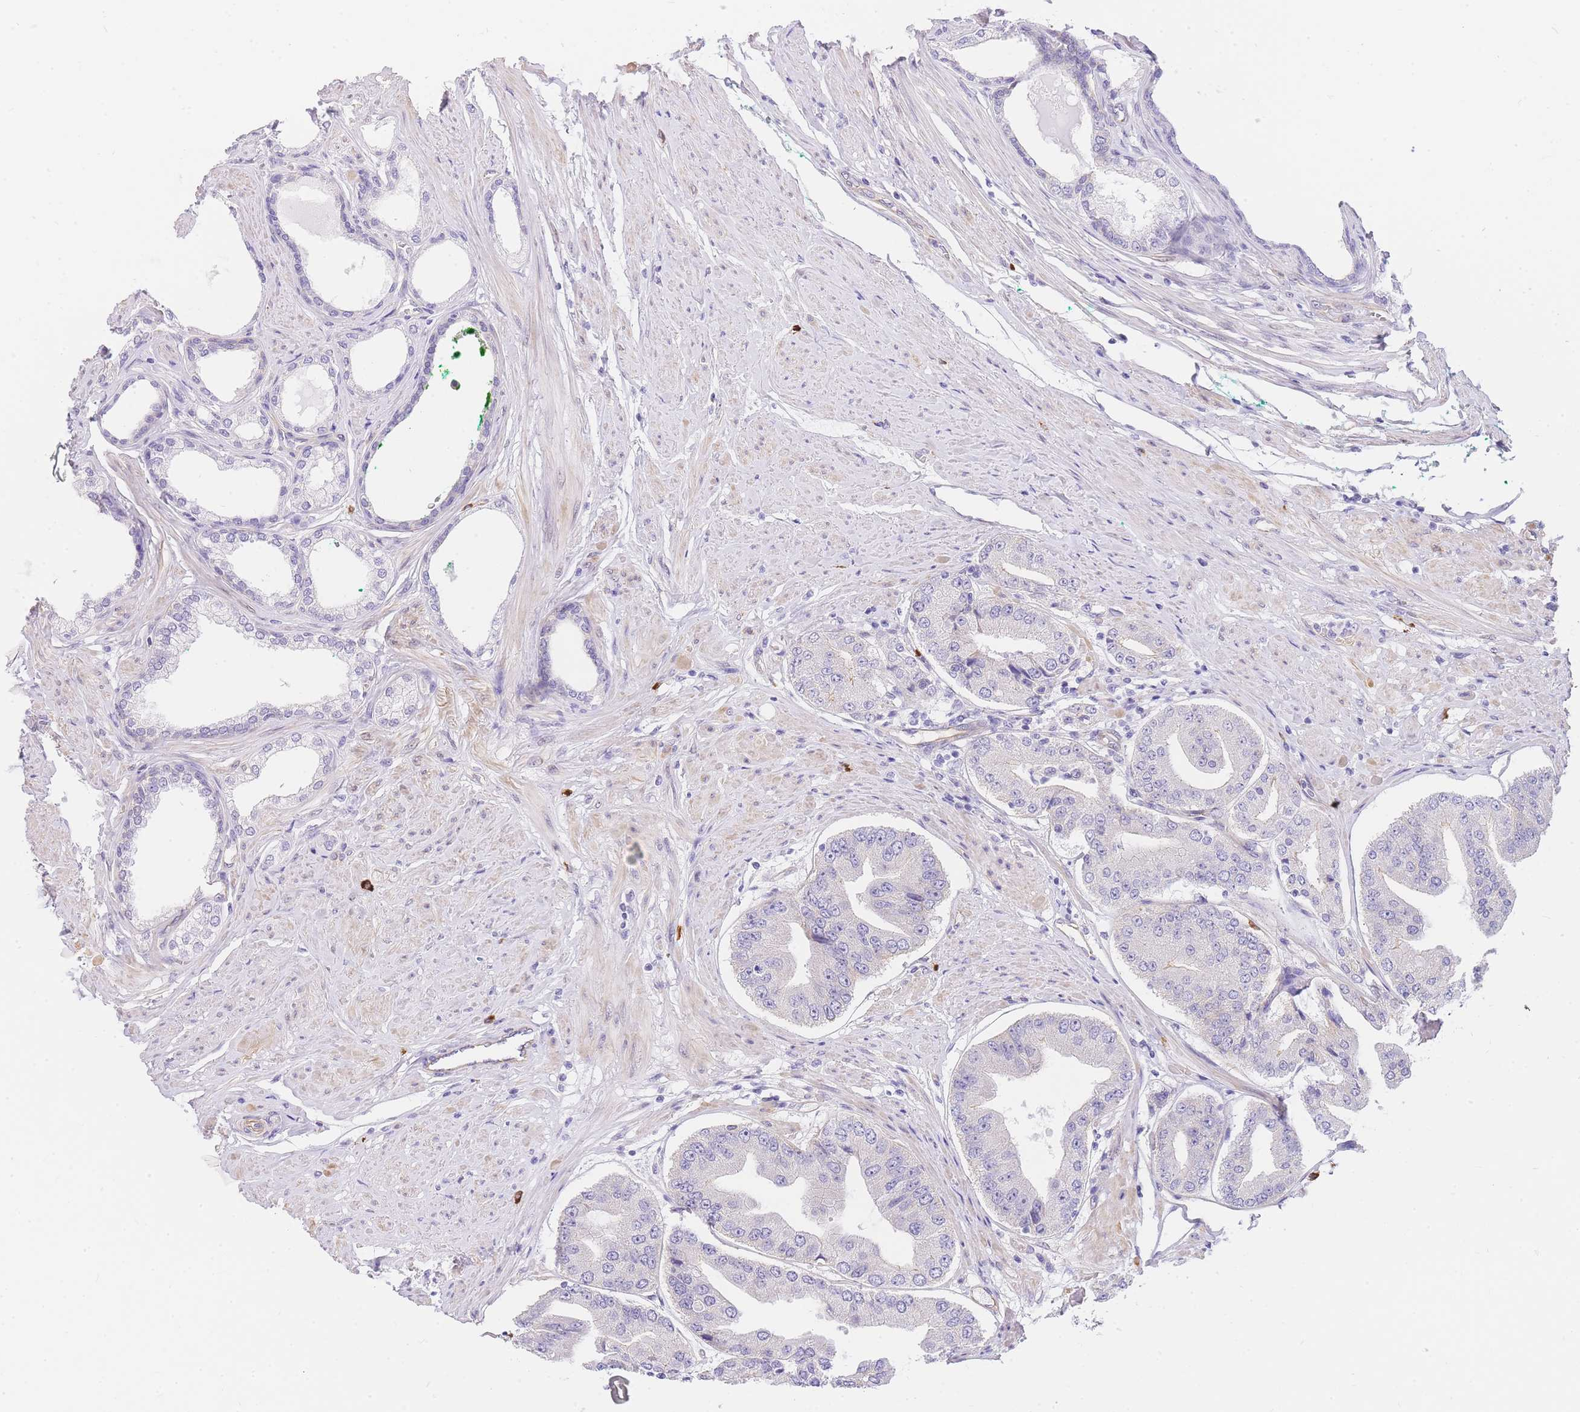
{"staining": {"intensity": "negative", "quantity": "none", "location": "none"}, "tissue": "prostate cancer", "cell_type": "Tumor cells", "image_type": "cancer", "snomed": [{"axis": "morphology", "description": "Adenocarcinoma, High grade"}, {"axis": "topography", "description": "Prostate"}], "caption": "DAB (3,3'-diaminobenzidine) immunohistochemical staining of human prostate cancer shows no significant expression in tumor cells.", "gene": "SRSF12", "patient": {"sex": "male", "age": 63}}